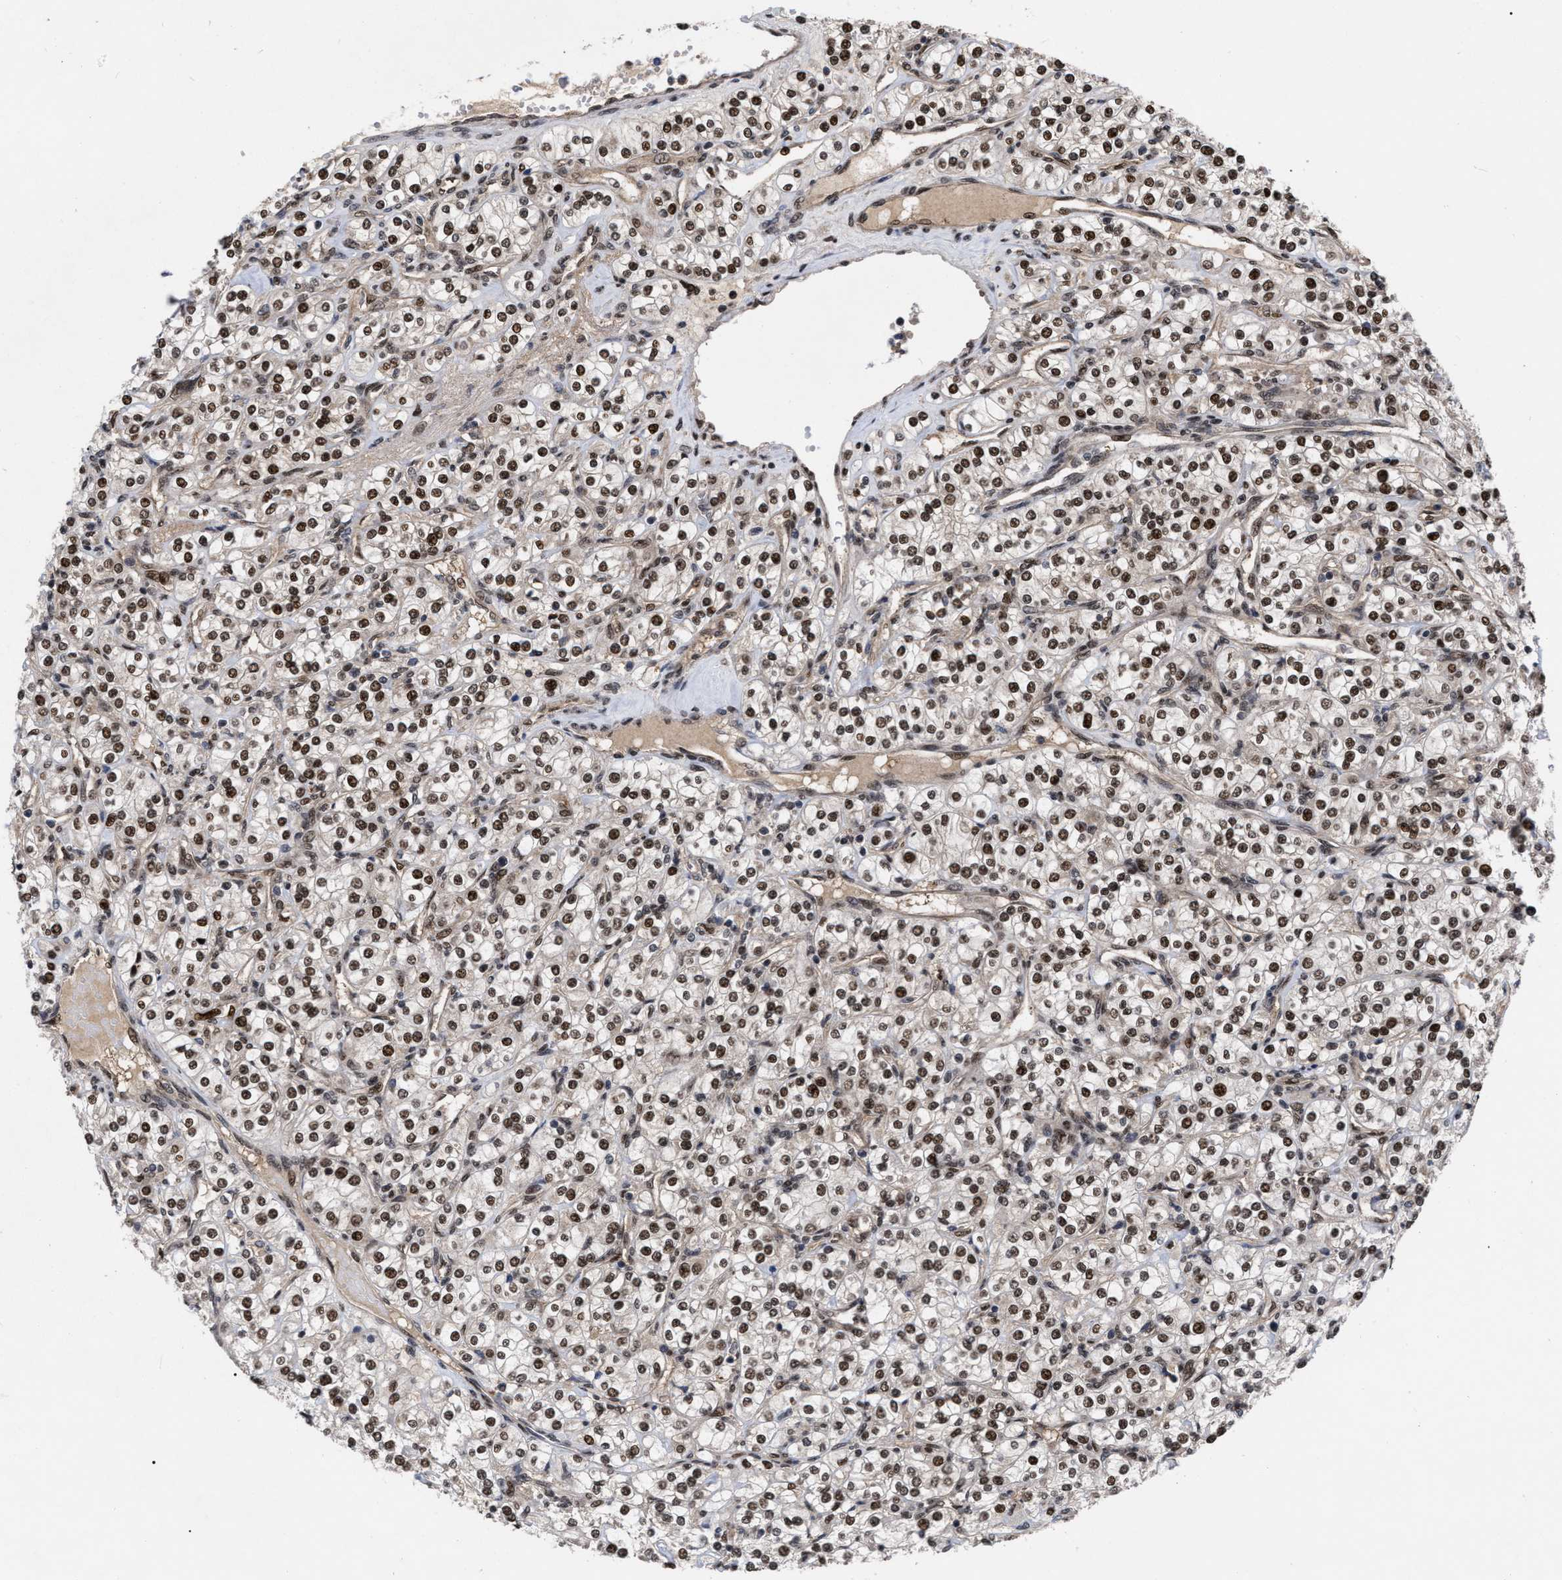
{"staining": {"intensity": "strong", "quantity": ">75%", "location": "cytoplasmic/membranous,nuclear"}, "tissue": "renal cancer", "cell_type": "Tumor cells", "image_type": "cancer", "snomed": [{"axis": "morphology", "description": "Adenocarcinoma, NOS"}, {"axis": "topography", "description": "Kidney"}], "caption": "The micrograph demonstrates immunohistochemical staining of renal adenocarcinoma. There is strong cytoplasmic/membranous and nuclear expression is appreciated in approximately >75% of tumor cells.", "gene": "MDM4", "patient": {"sex": "male", "age": 77}}